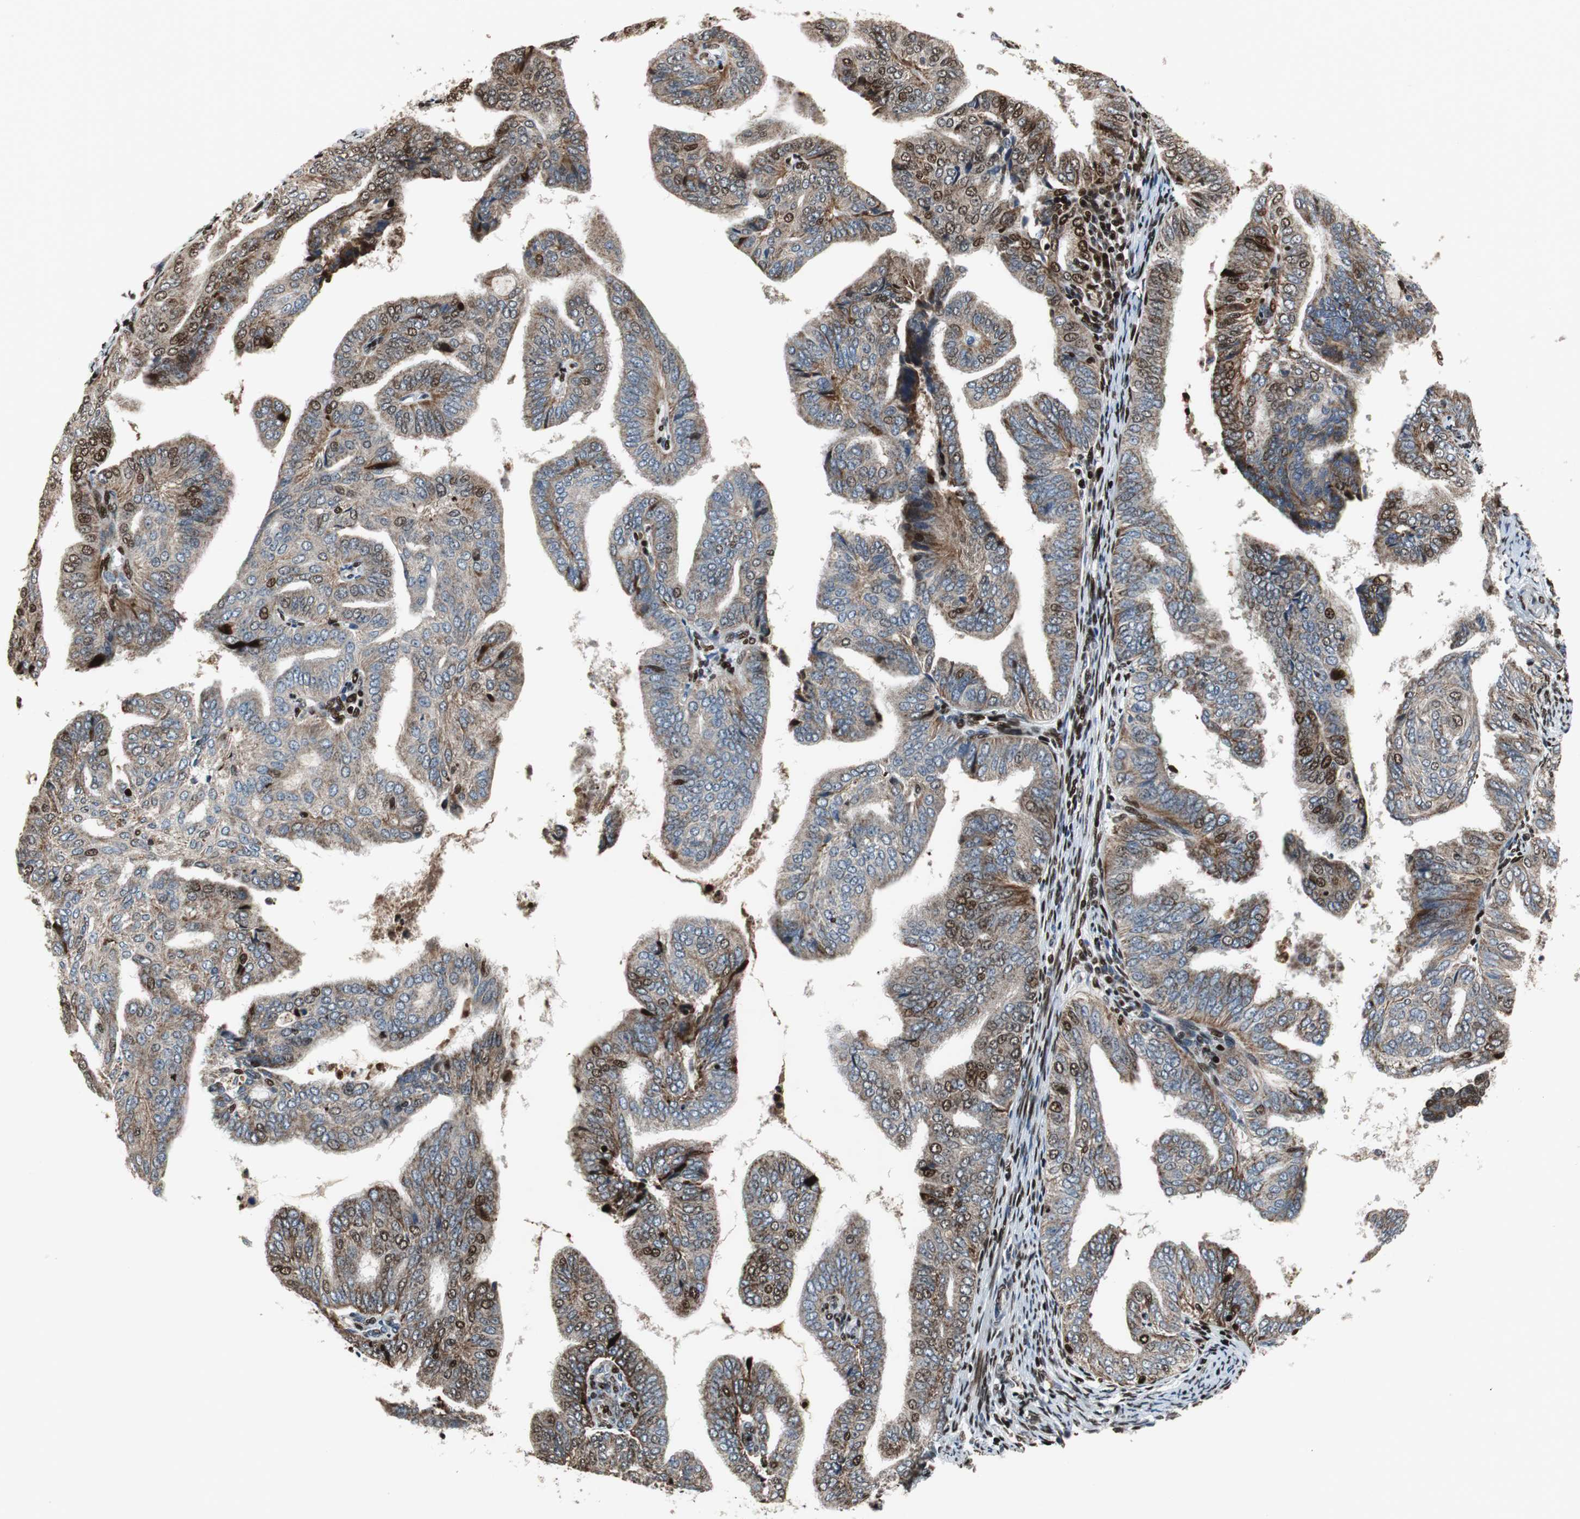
{"staining": {"intensity": "moderate", "quantity": "25%-75%", "location": "cytoplasmic/membranous,nuclear"}, "tissue": "endometrial cancer", "cell_type": "Tumor cells", "image_type": "cancer", "snomed": [{"axis": "morphology", "description": "Adenocarcinoma, NOS"}, {"axis": "topography", "description": "Endometrium"}], "caption": "The histopathology image shows staining of endometrial cancer (adenocarcinoma), revealing moderate cytoplasmic/membranous and nuclear protein positivity (brown color) within tumor cells. (IHC, brightfield microscopy, high magnification).", "gene": "HDAC1", "patient": {"sex": "female", "age": 58}}